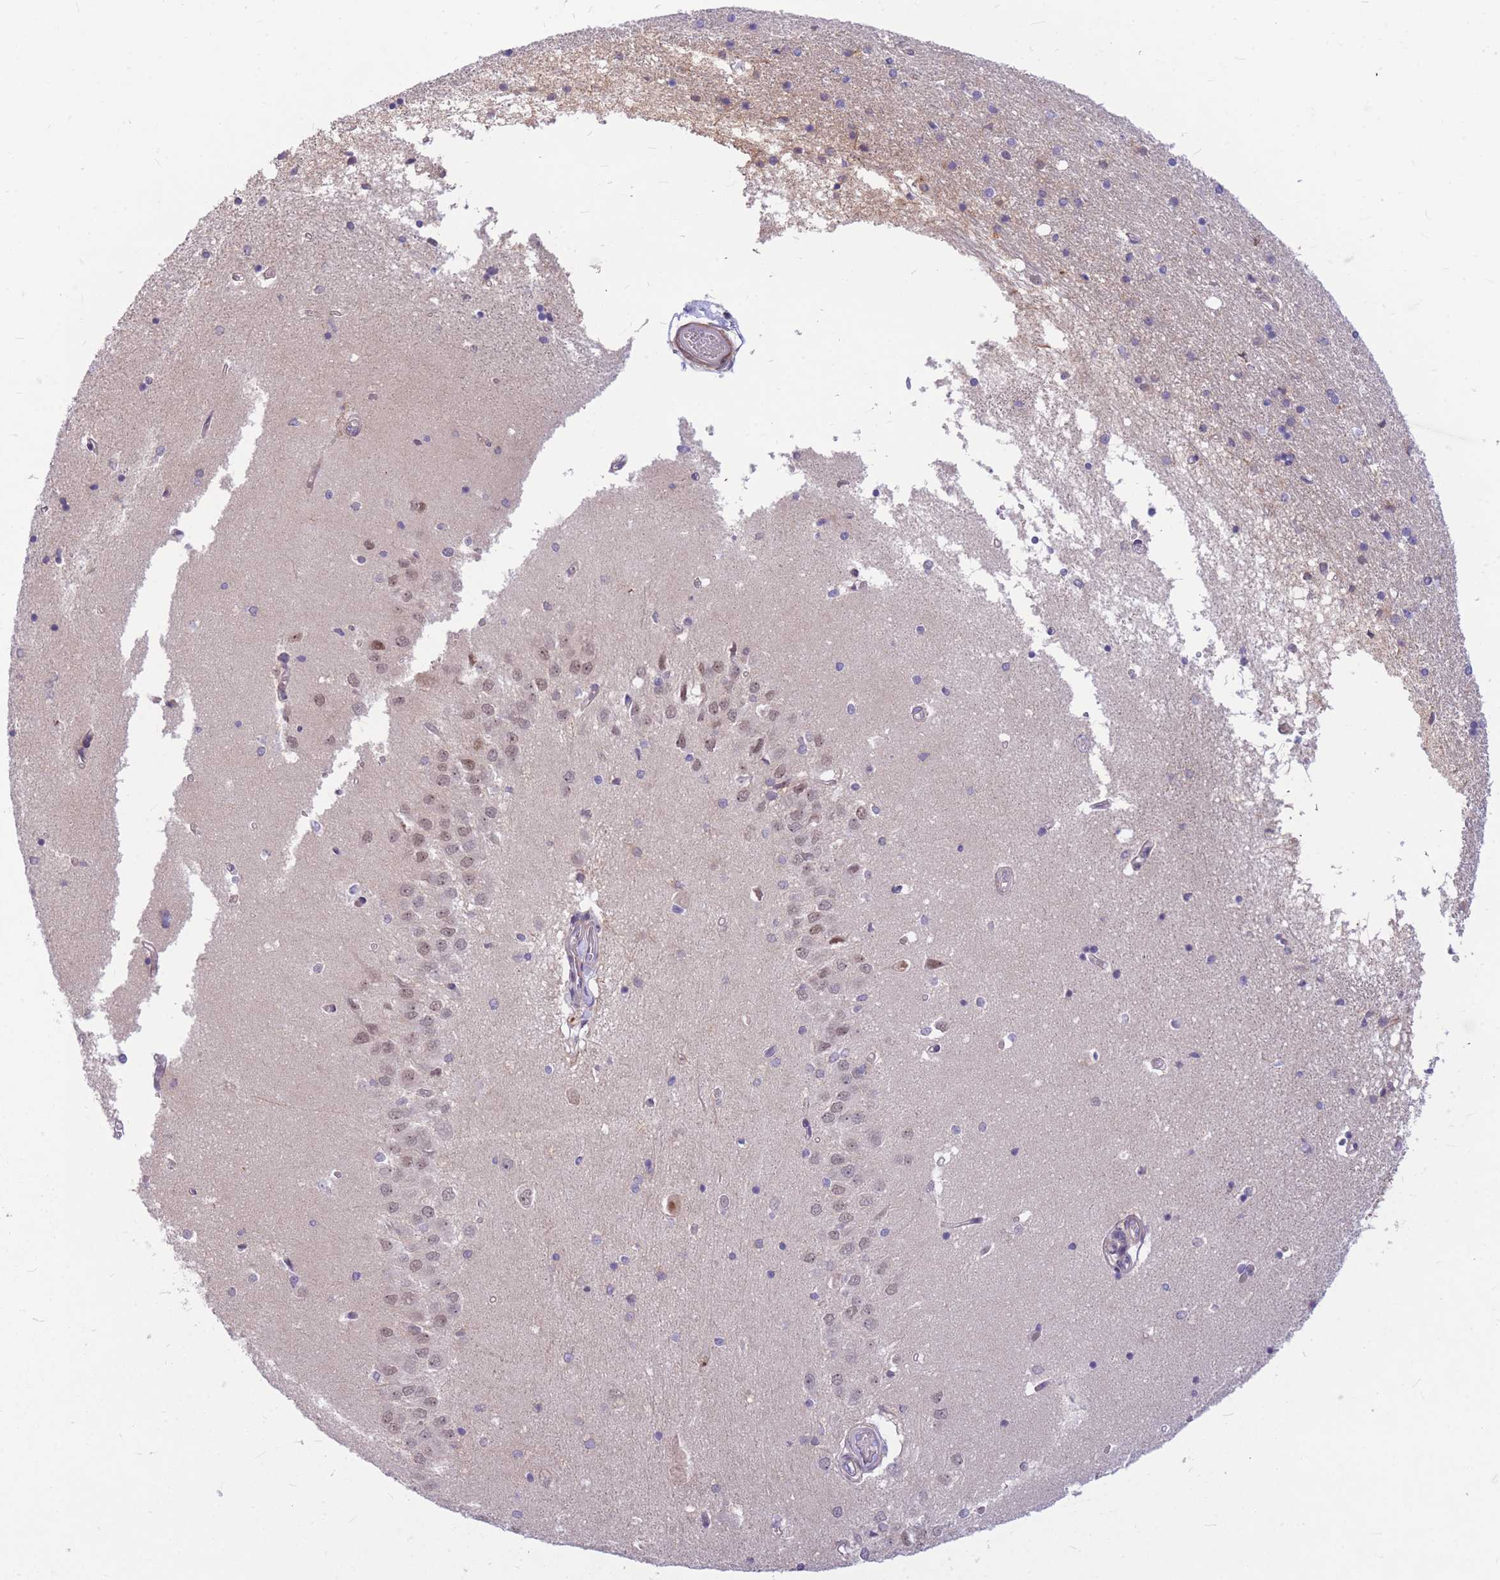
{"staining": {"intensity": "negative", "quantity": "none", "location": "none"}, "tissue": "hippocampus", "cell_type": "Glial cells", "image_type": "normal", "snomed": [{"axis": "morphology", "description": "Normal tissue, NOS"}, {"axis": "topography", "description": "Hippocampus"}], "caption": "DAB immunohistochemical staining of normal human hippocampus demonstrates no significant staining in glial cells.", "gene": "ERCC2", "patient": {"sex": "male", "age": 45}}